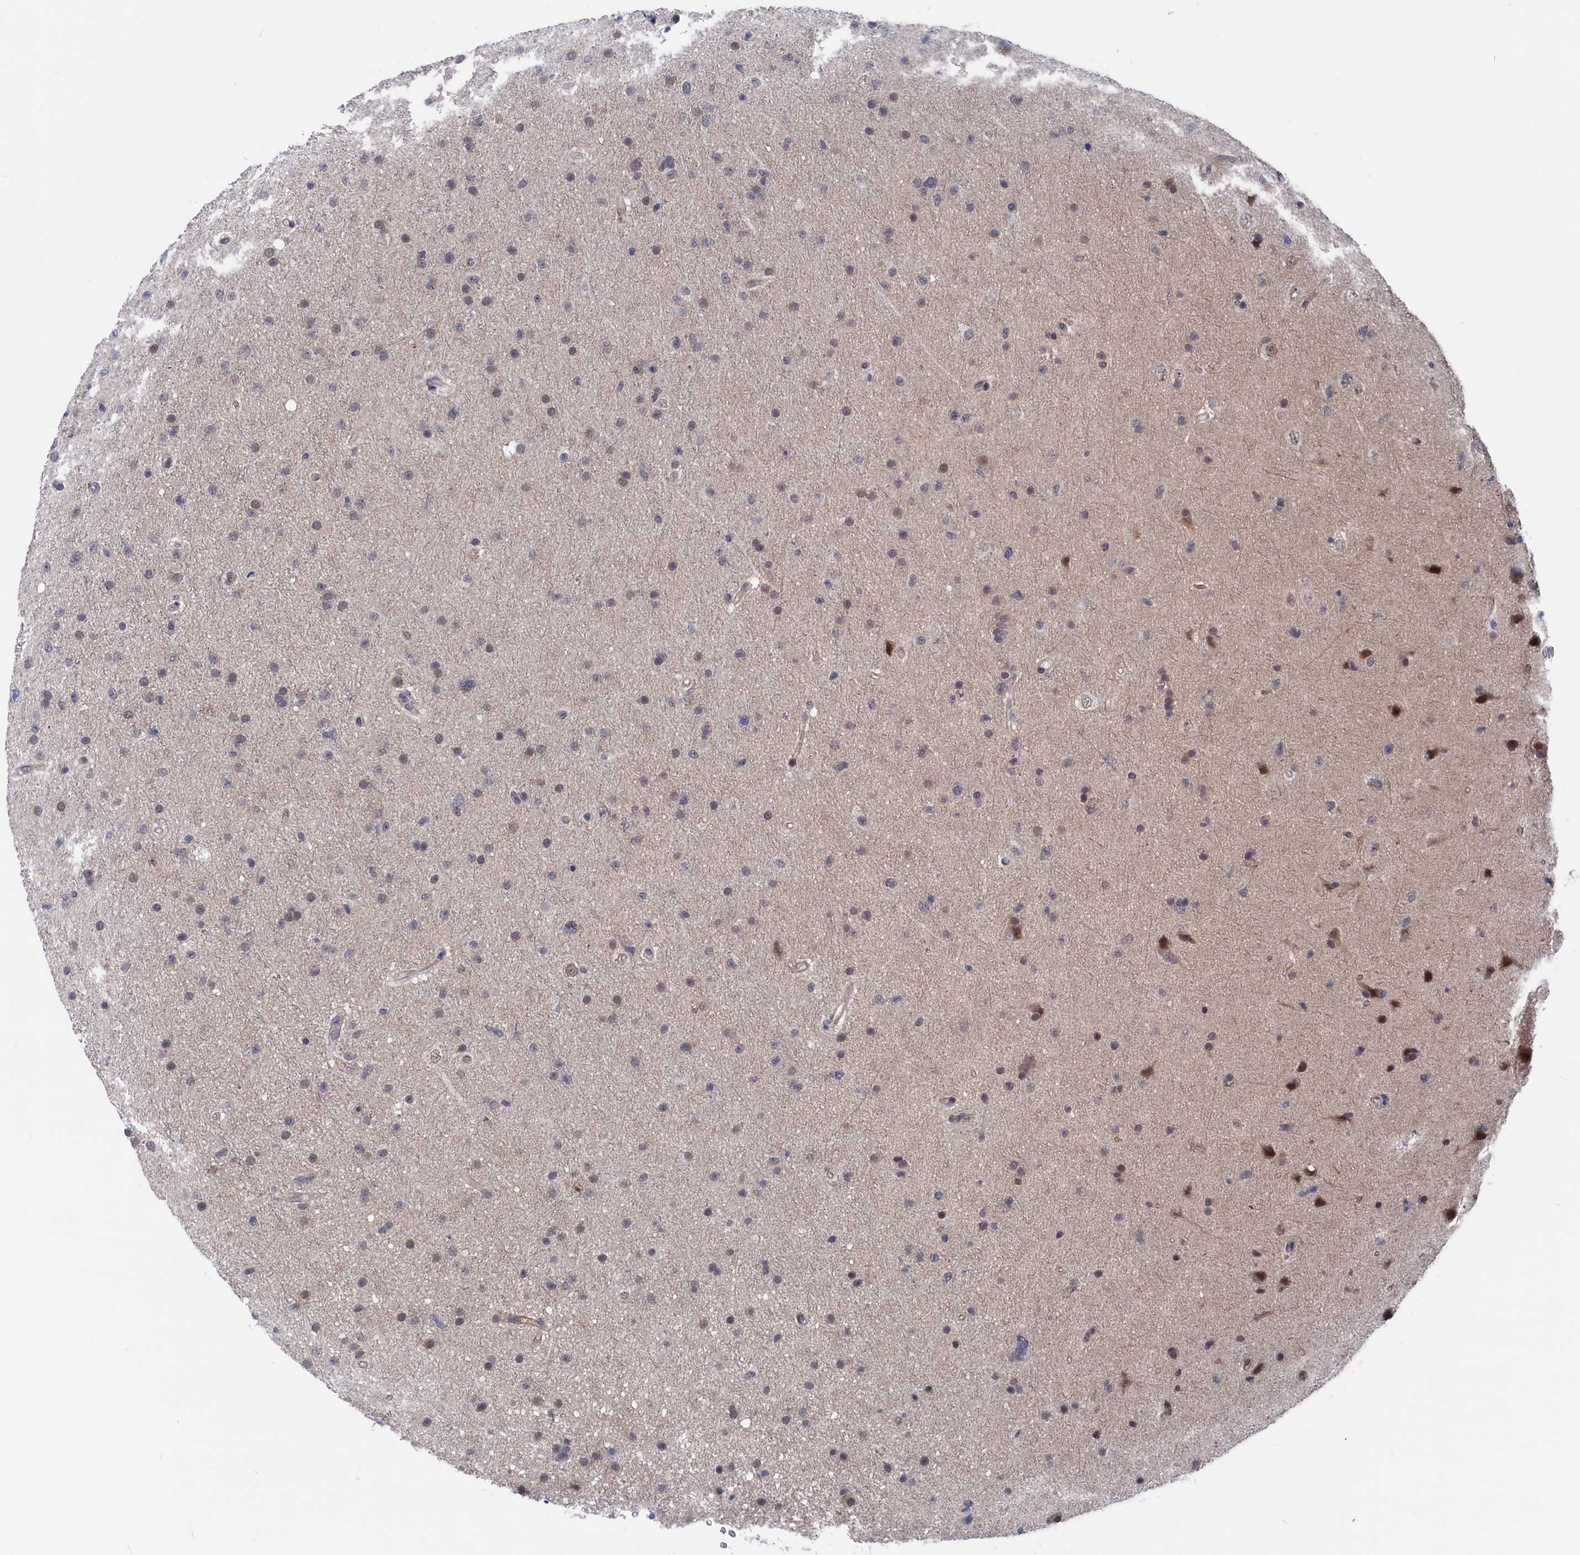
{"staining": {"intensity": "moderate", "quantity": "<25%", "location": "cytoplasmic/membranous,nuclear"}, "tissue": "glioma", "cell_type": "Tumor cells", "image_type": "cancer", "snomed": [{"axis": "morphology", "description": "Glioma, malignant, Low grade"}, {"axis": "topography", "description": "Cerebral cortex"}], "caption": "A photomicrograph of human low-grade glioma (malignant) stained for a protein shows moderate cytoplasmic/membranous and nuclear brown staining in tumor cells. (DAB = brown stain, brightfield microscopy at high magnification).", "gene": "MARCHF3", "patient": {"sex": "female", "age": 39}}